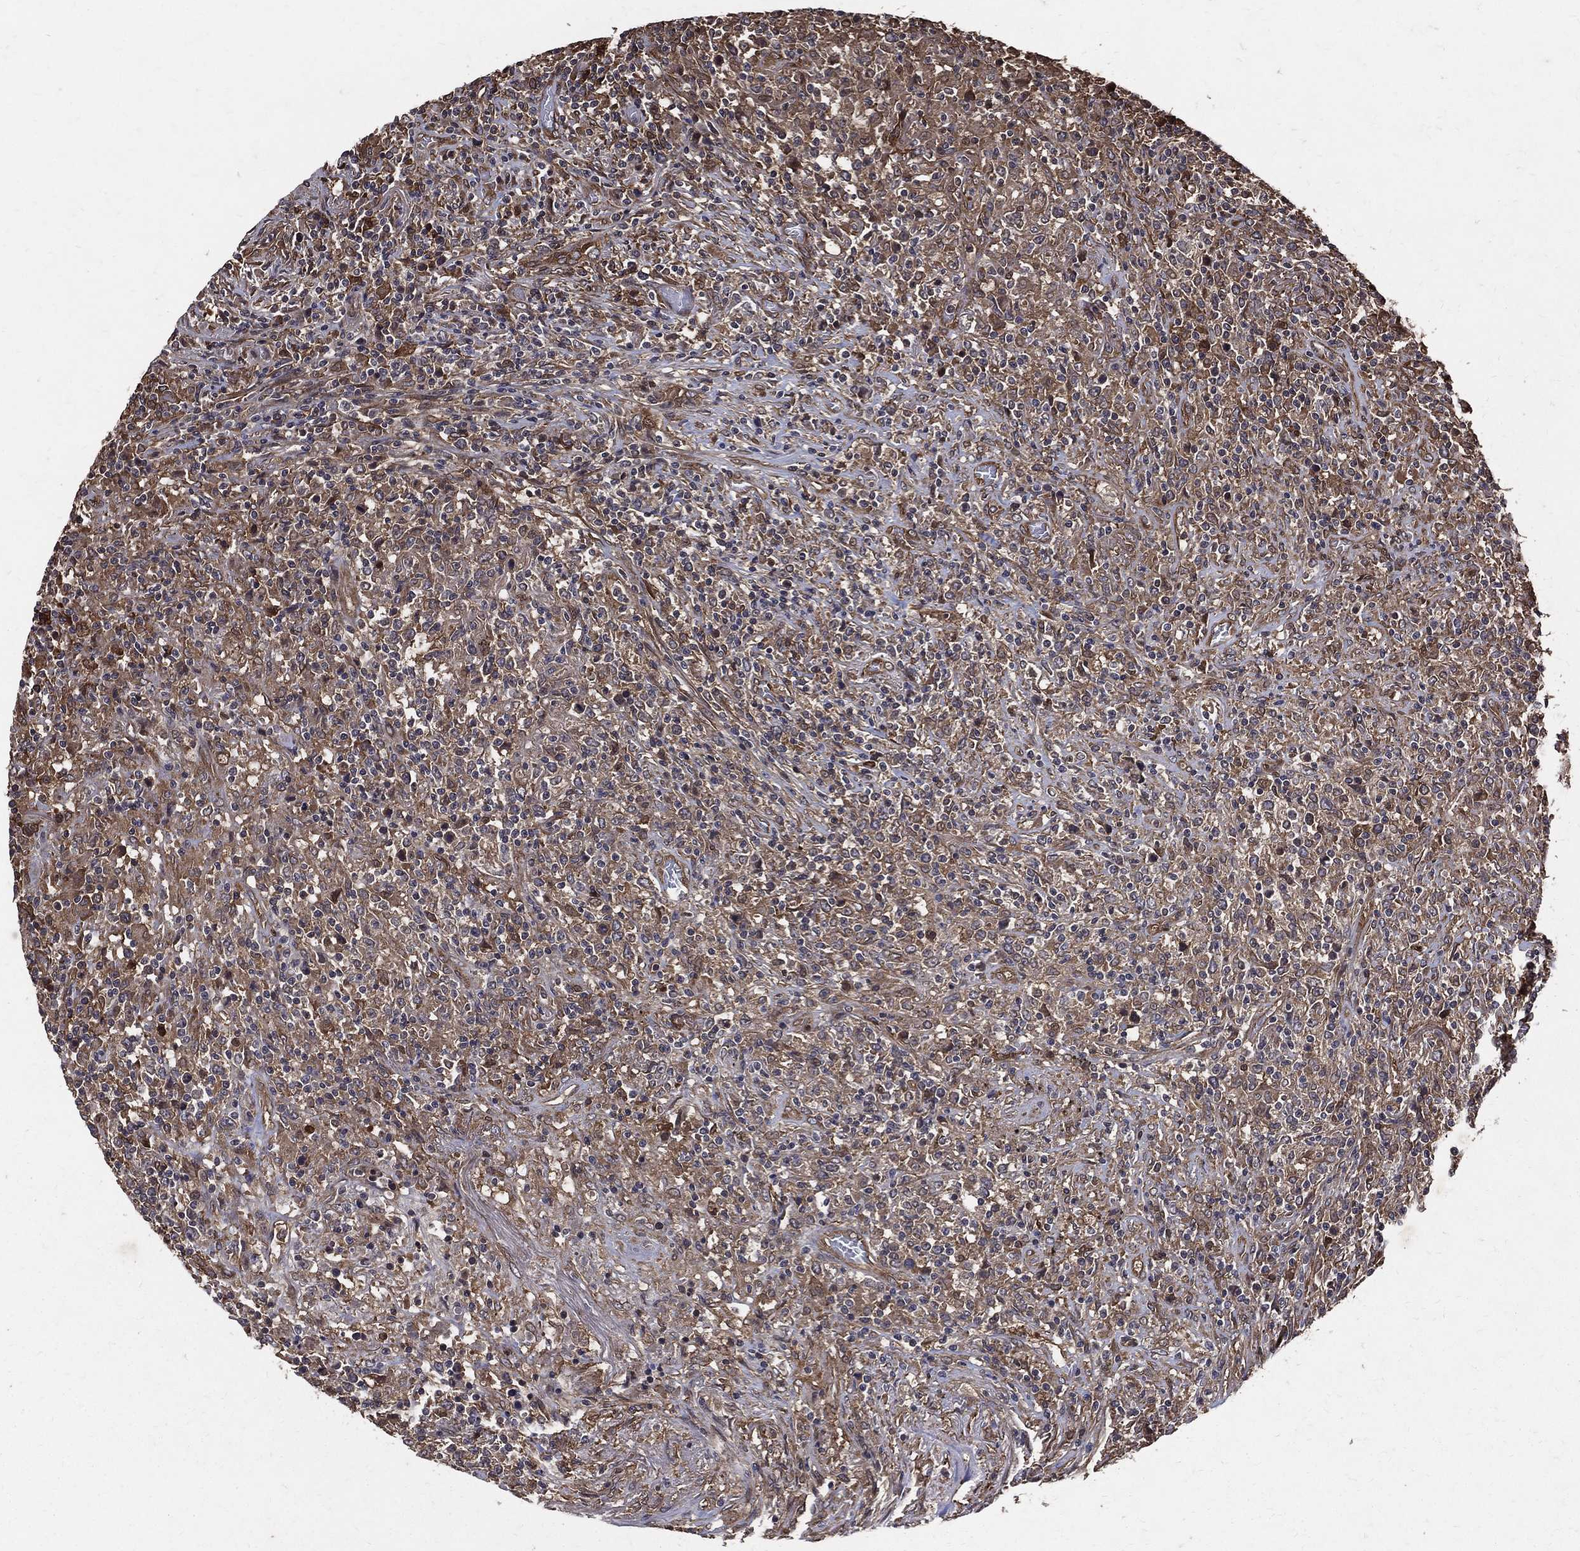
{"staining": {"intensity": "moderate", "quantity": "25%-75%", "location": "cytoplasmic/membranous"}, "tissue": "lymphoma", "cell_type": "Tumor cells", "image_type": "cancer", "snomed": [{"axis": "morphology", "description": "Malignant lymphoma, non-Hodgkin's type, High grade"}, {"axis": "topography", "description": "Lung"}], "caption": "Moderate cytoplasmic/membranous expression for a protein is present in about 25%-75% of tumor cells of lymphoma using immunohistochemistry (IHC).", "gene": "DPYSL2", "patient": {"sex": "male", "age": 79}}